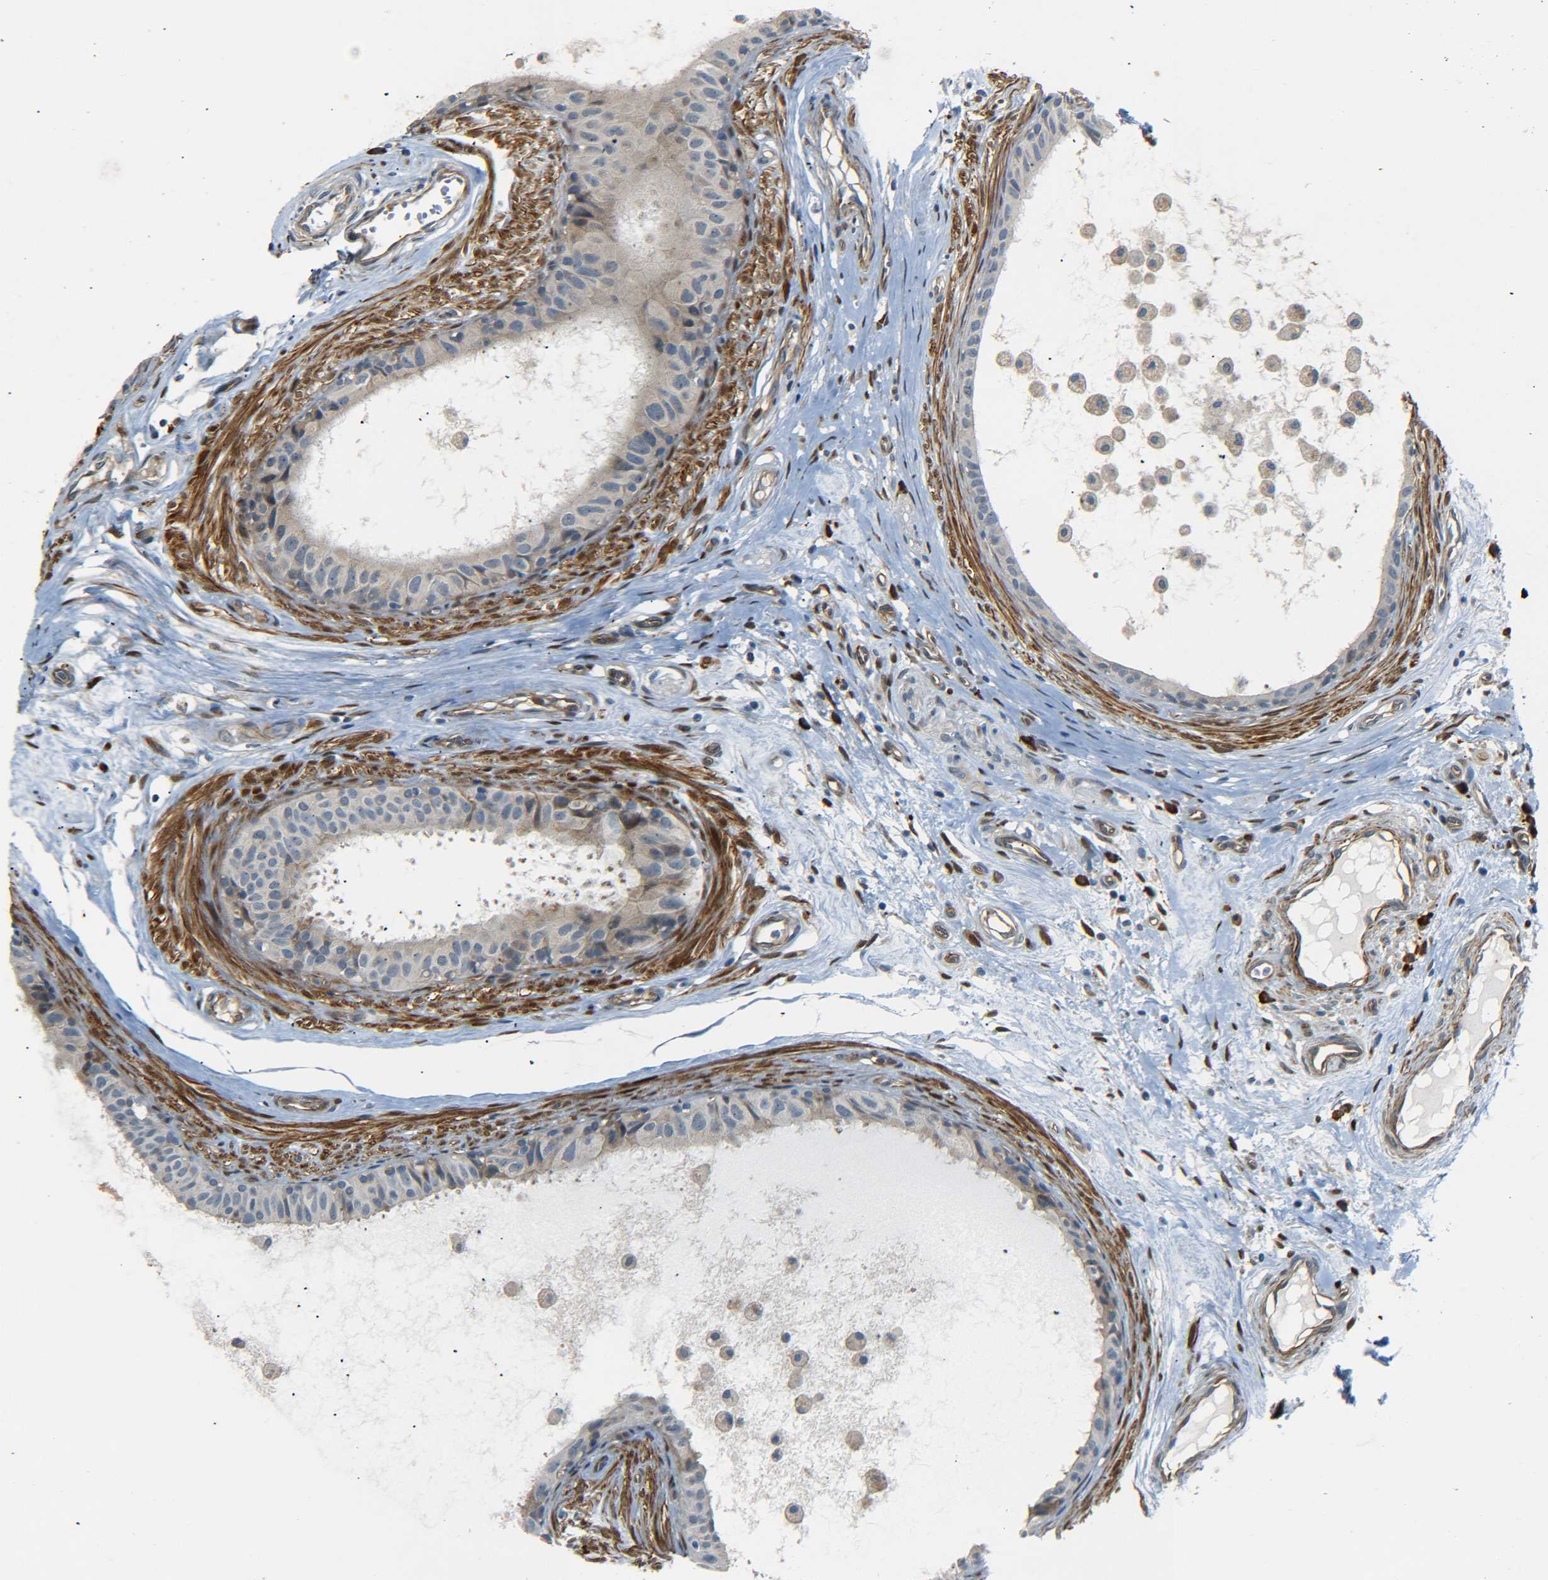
{"staining": {"intensity": "weak", "quantity": ">75%", "location": "cytoplasmic/membranous"}, "tissue": "epididymis", "cell_type": "Glandular cells", "image_type": "normal", "snomed": [{"axis": "morphology", "description": "Normal tissue, NOS"}, {"axis": "morphology", "description": "Inflammation, NOS"}, {"axis": "topography", "description": "Epididymis"}], "caption": "Protein staining of unremarkable epididymis shows weak cytoplasmic/membranous expression in about >75% of glandular cells. (DAB (3,3'-diaminobenzidine) IHC, brown staining for protein, blue staining for nuclei).", "gene": "MEIS1", "patient": {"sex": "male", "age": 85}}